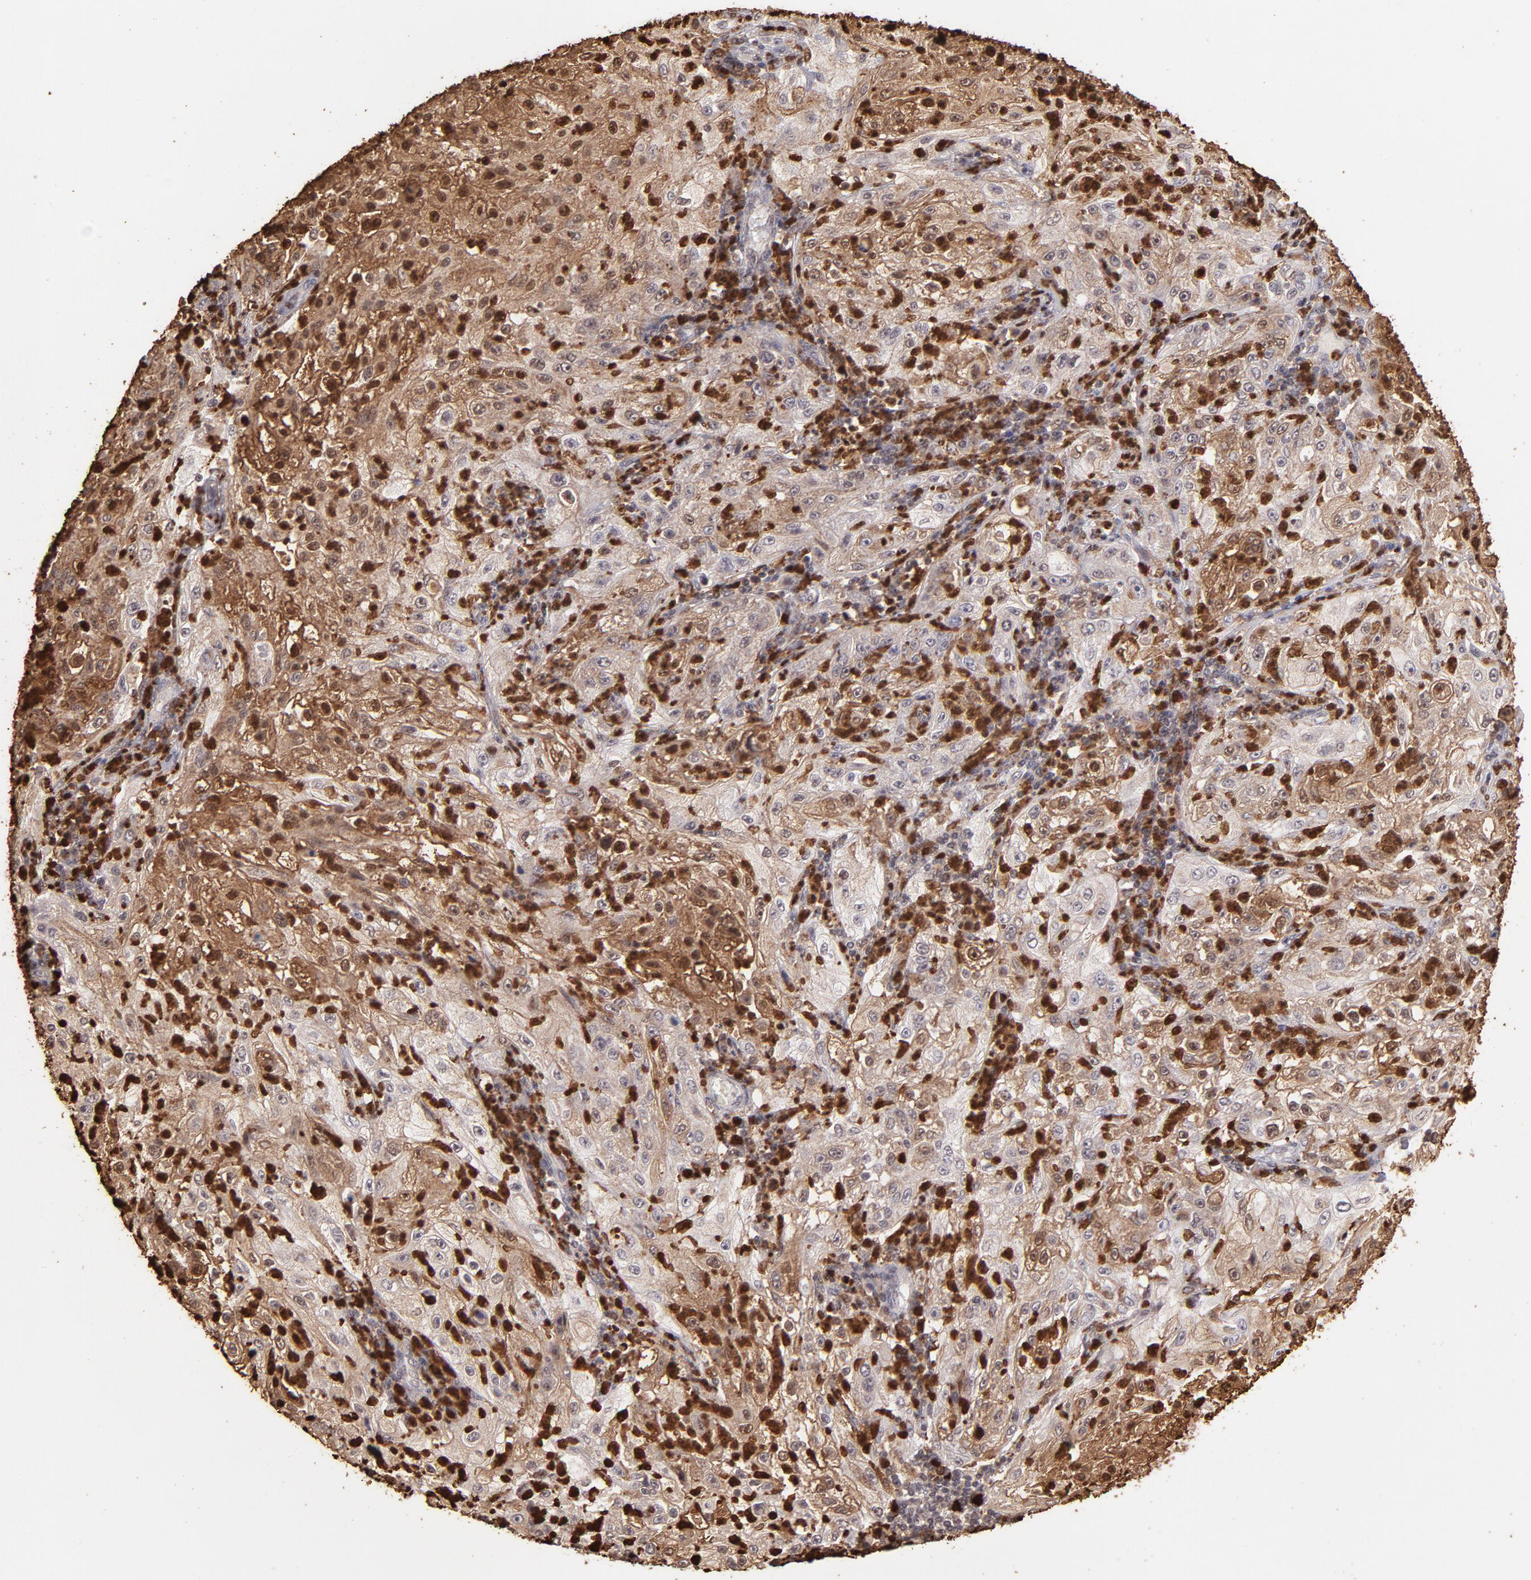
{"staining": {"intensity": "moderate", "quantity": ">75%", "location": "cytoplasmic/membranous,nuclear"}, "tissue": "lung cancer", "cell_type": "Tumor cells", "image_type": "cancer", "snomed": [{"axis": "morphology", "description": "Inflammation, NOS"}, {"axis": "morphology", "description": "Squamous cell carcinoma, NOS"}, {"axis": "topography", "description": "Lymph node"}, {"axis": "topography", "description": "Soft tissue"}, {"axis": "topography", "description": "Lung"}], "caption": "Moderate cytoplasmic/membranous and nuclear positivity for a protein is appreciated in about >75% of tumor cells of lung cancer (squamous cell carcinoma) using IHC.", "gene": "ZFX", "patient": {"sex": "male", "age": 66}}